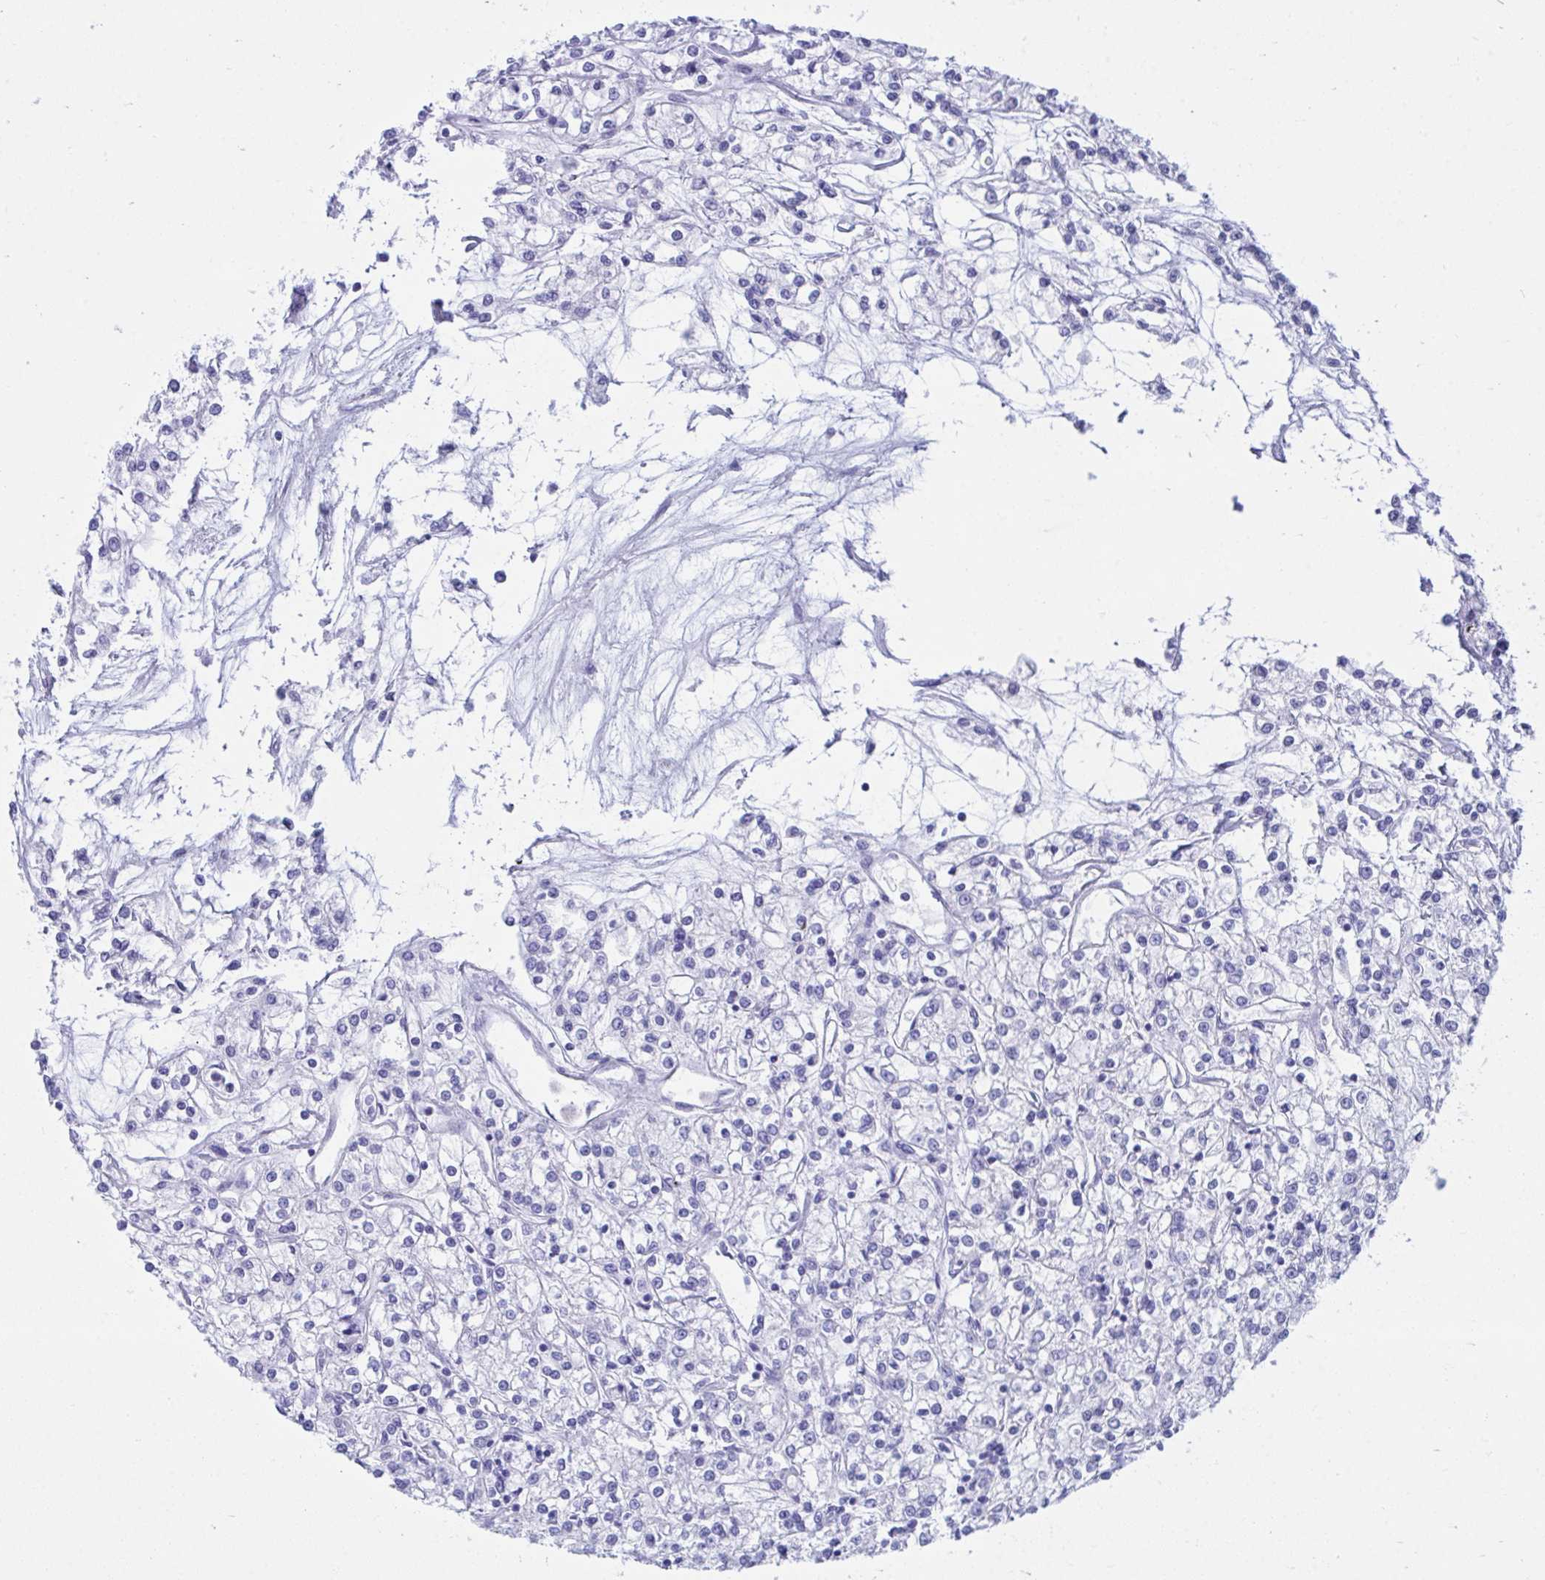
{"staining": {"intensity": "negative", "quantity": "none", "location": "none"}, "tissue": "renal cancer", "cell_type": "Tumor cells", "image_type": "cancer", "snomed": [{"axis": "morphology", "description": "Adenocarcinoma, NOS"}, {"axis": "topography", "description": "Kidney"}], "caption": "Human renal adenocarcinoma stained for a protein using immunohistochemistry (IHC) displays no expression in tumor cells.", "gene": "SHISA8", "patient": {"sex": "female", "age": 59}}